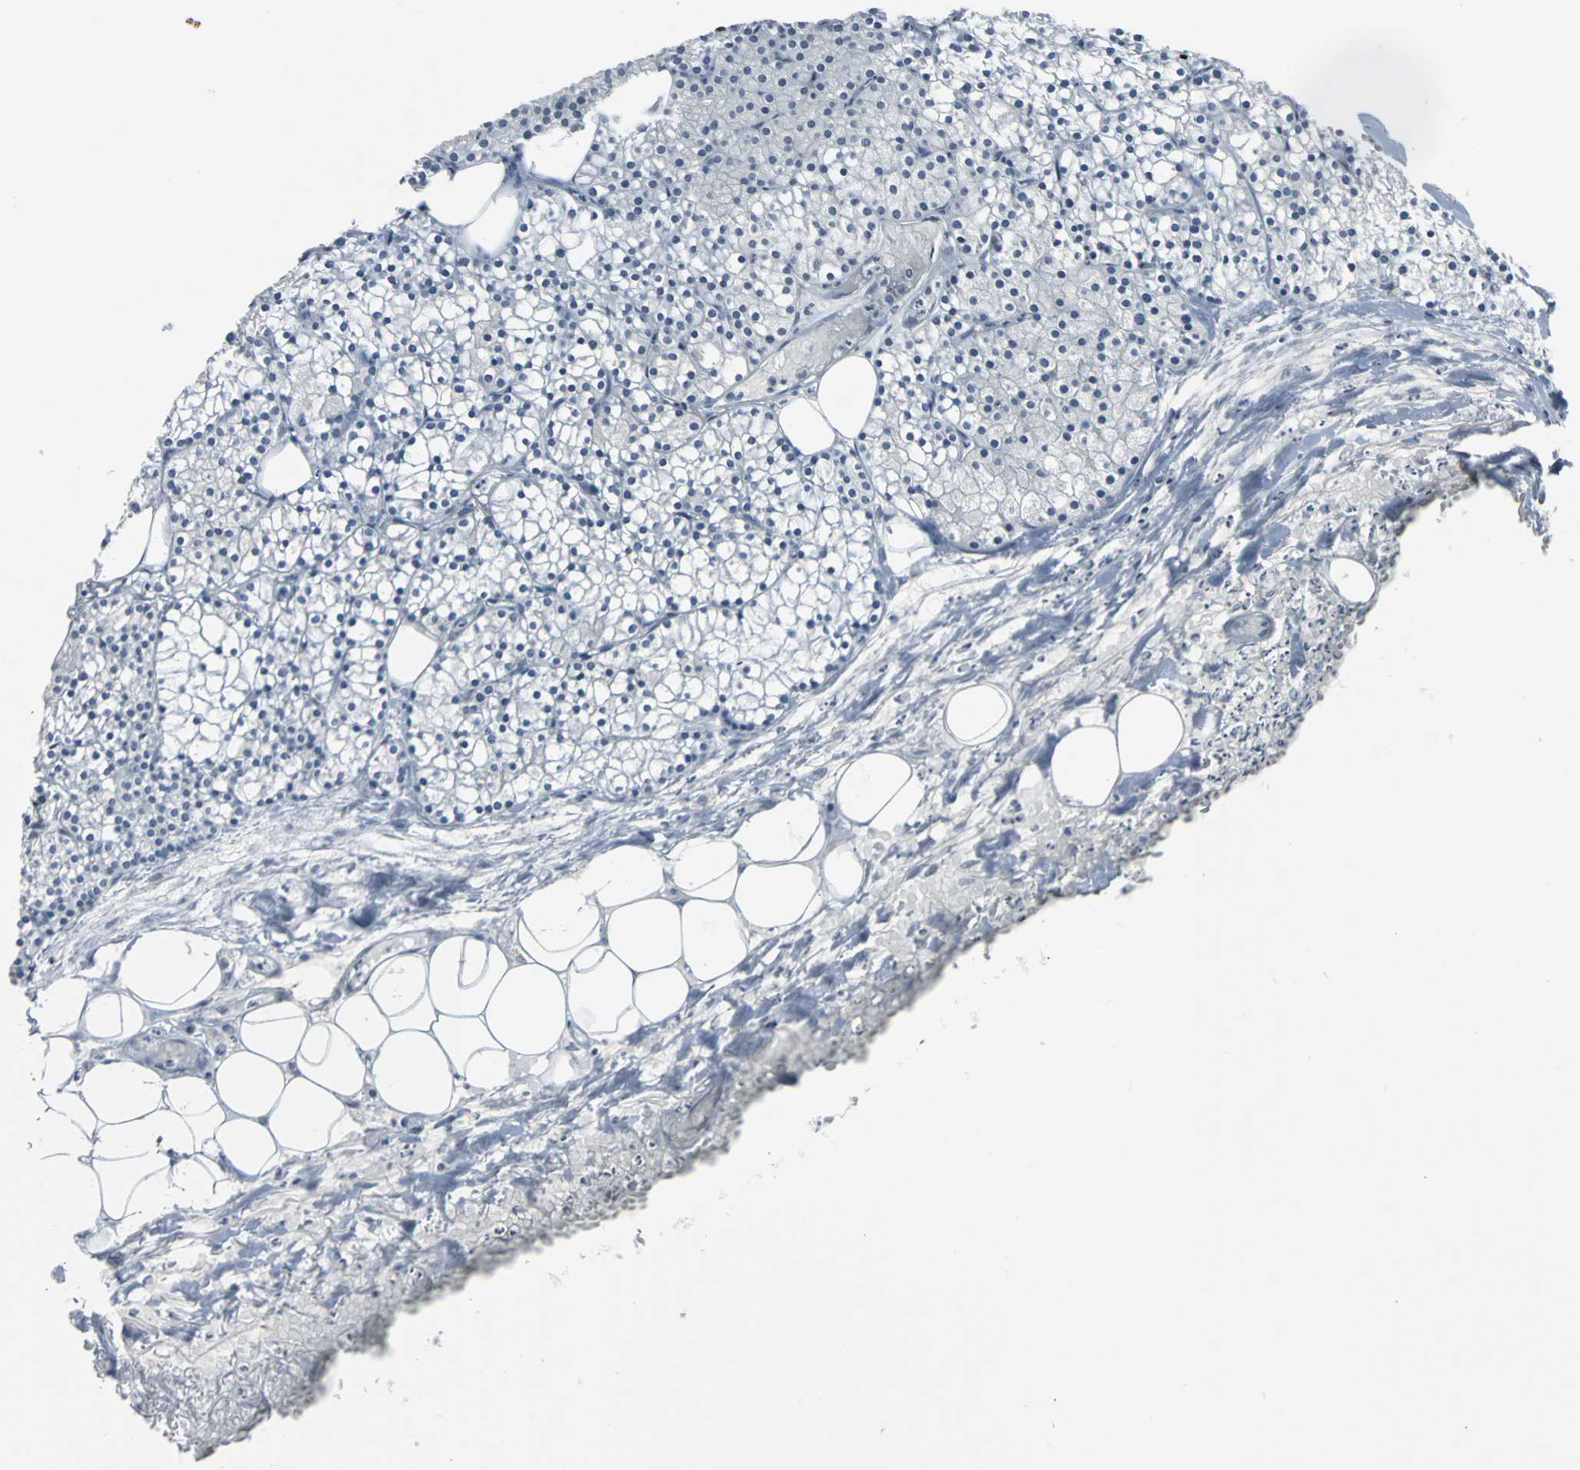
{"staining": {"intensity": "weak", "quantity": "<25%", "location": "nuclear"}, "tissue": "parathyroid gland", "cell_type": "Glandular cells", "image_type": "normal", "snomed": [{"axis": "morphology", "description": "Normal tissue, NOS"}, {"axis": "topography", "description": "Parathyroid gland"}], "caption": "Glandular cells are negative for brown protein staining in unremarkable parathyroid gland. (Brightfield microscopy of DAB (3,3'-diaminobenzidine) IHC at high magnification).", "gene": "HNRNPD", "patient": {"sex": "female", "age": 63}}